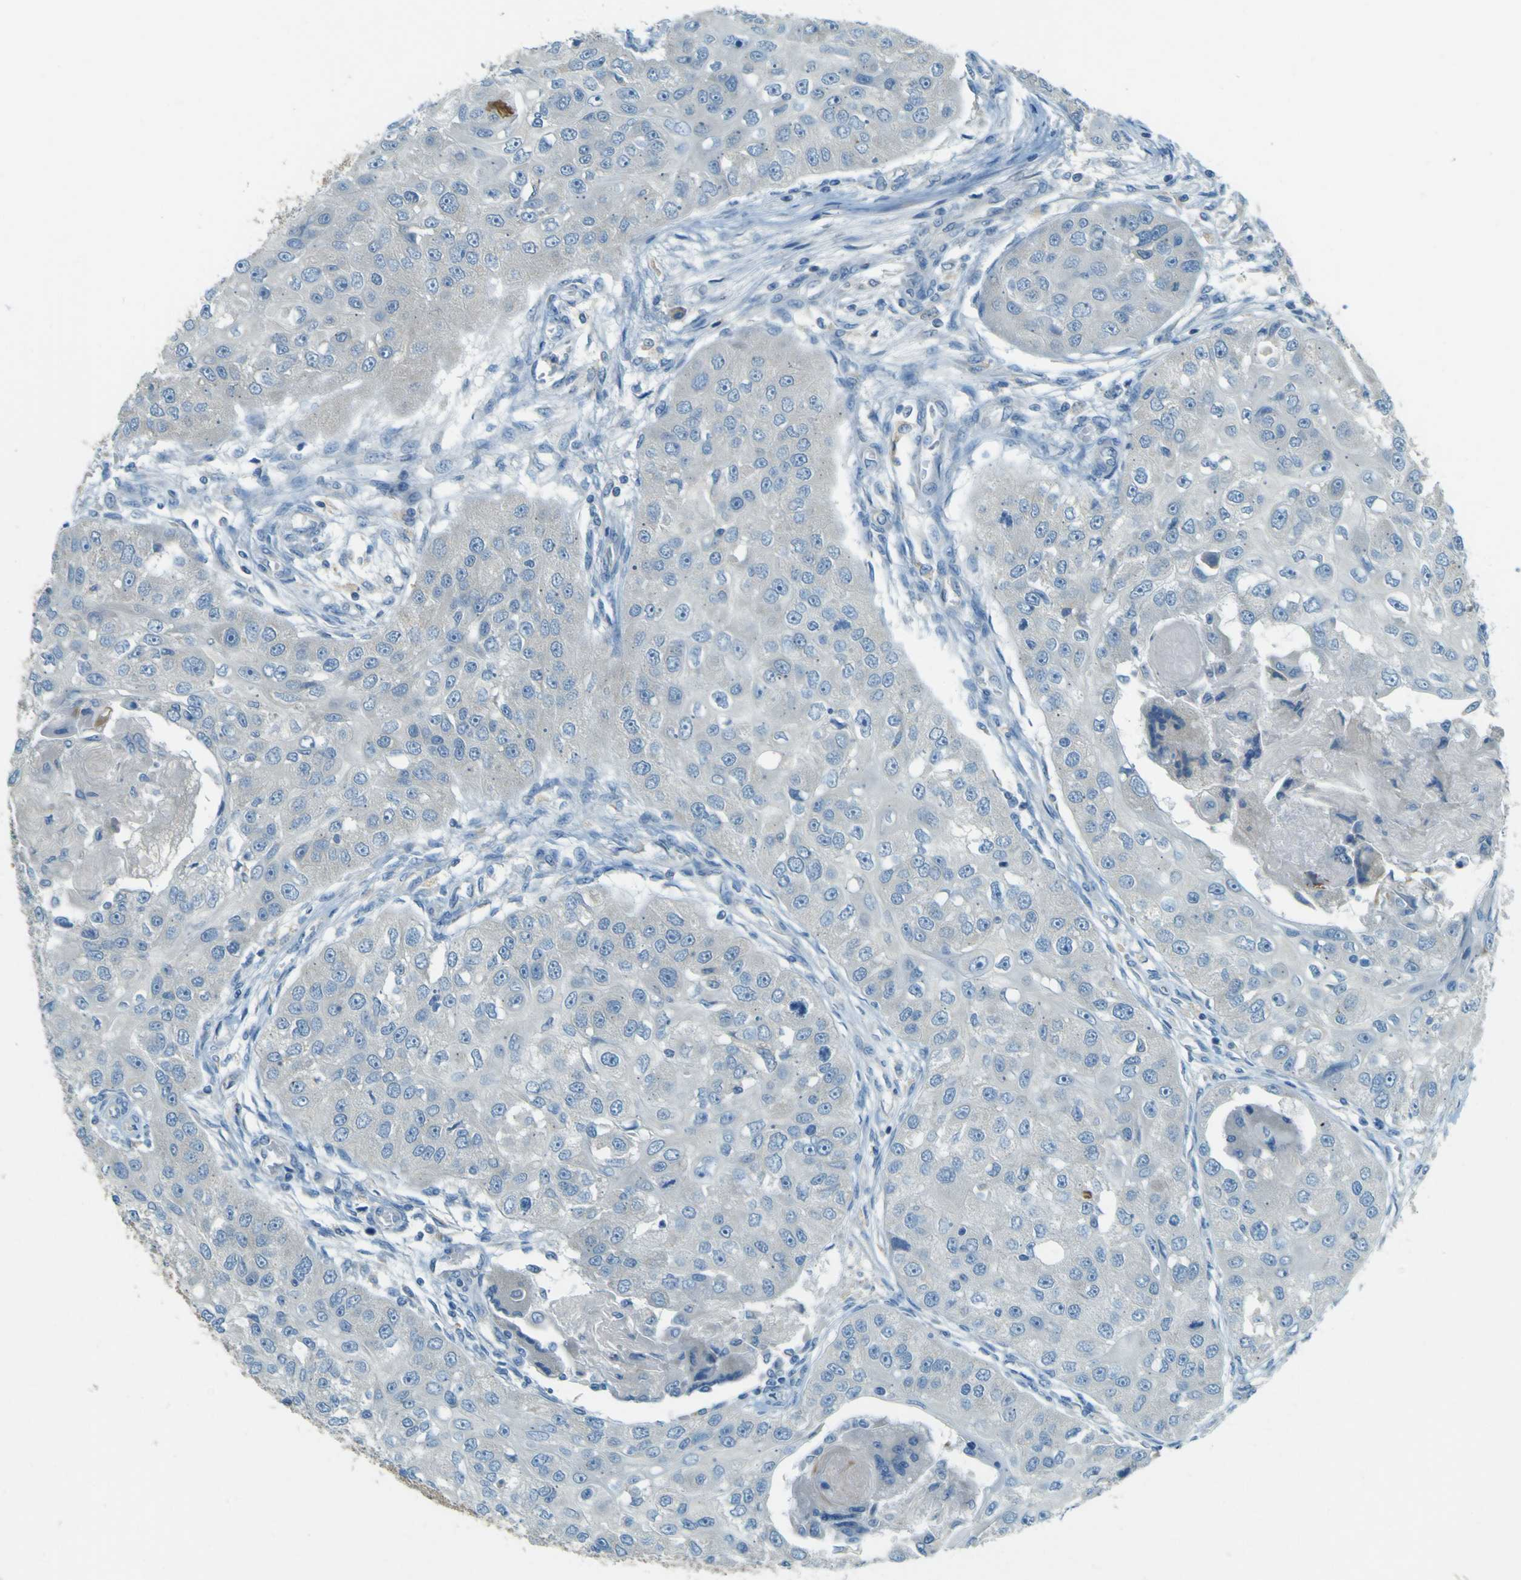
{"staining": {"intensity": "negative", "quantity": "none", "location": "none"}, "tissue": "head and neck cancer", "cell_type": "Tumor cells", "image_type": "cancer", "snomed": [{"axis": "morphology", "description": "Normal tissue, NOS"}, {"axis": "morphology", "description": "Squamous cell carcinoma, NOS"}, {"axis": "topography", "description": "Skeletal muscle"}, {"axis": "topography", "description": "Head-Neck"}], "caption": "Head and neck squamous cell carcinoma was stained to show a protein in brown. There is no significant positivity in tumor cells. (Immunohistochemistry, brightfield microscopy, high magnification).", "gene": "FKTN", "patient": {"sex": "male", "age": 51}}